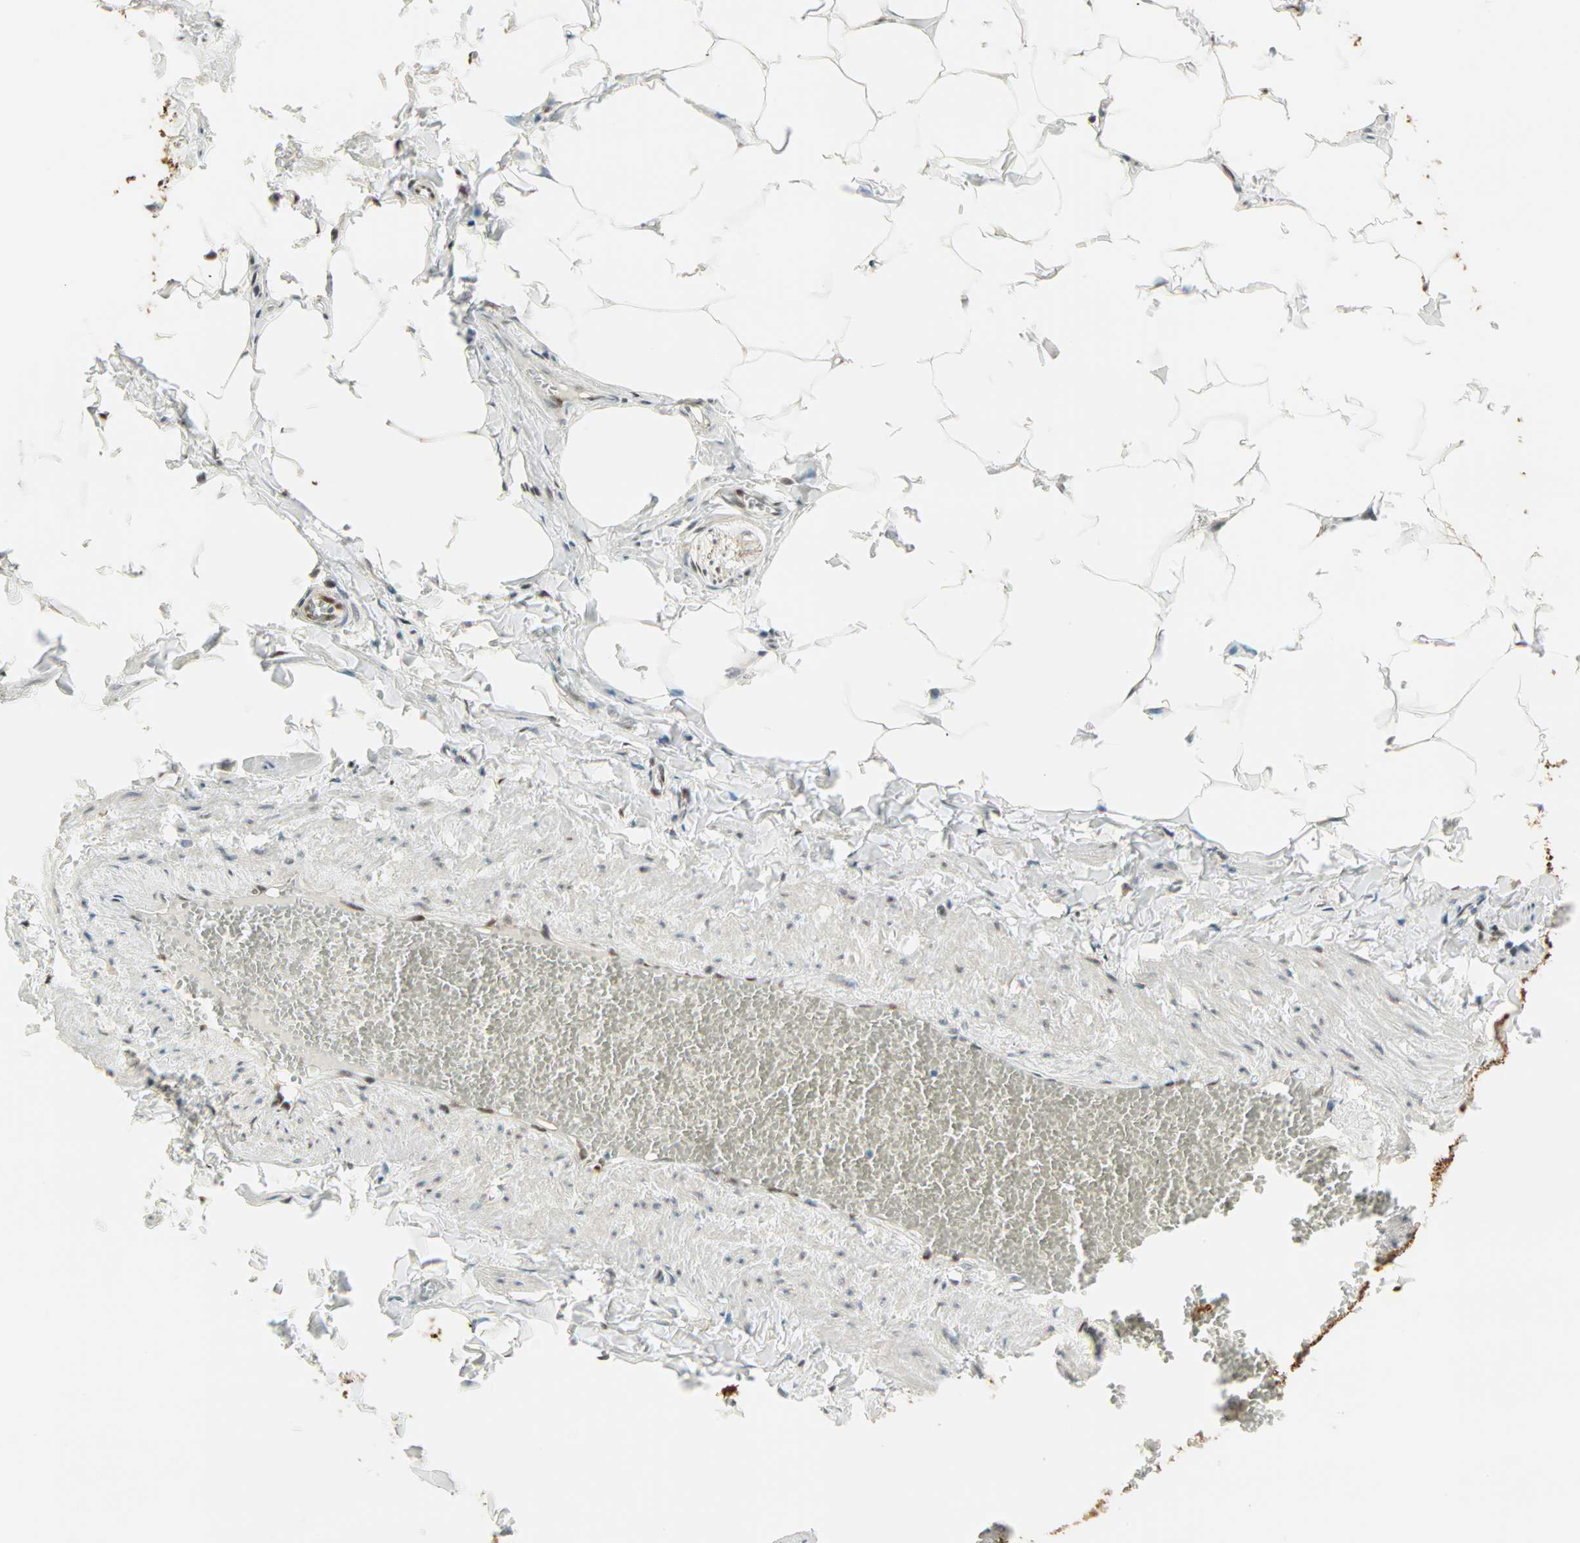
{"staining": {"intensity": "moderate", "quantity": "25%-75%", "location": "cytoplasmic/membranous,nuclear"}, "tissue": "adipose tissue", "cell_type": "Adipocytes", "image_type": "normal", "snomed": [{"axis": "morphology", "description": "Normal tissue, NOS"}, {"axis": "topography", "description": "Vascular tissue"}], "caption": "This micrograph shows IHC staining of unremarkable human adipose tissue, with medium moderate cytoplasmic/membranous,nuclear positivity in approximately 25%-75% of adipocytes.", "gene": "PNPLA6", "patient": {"sex": "male", "age": 41}}